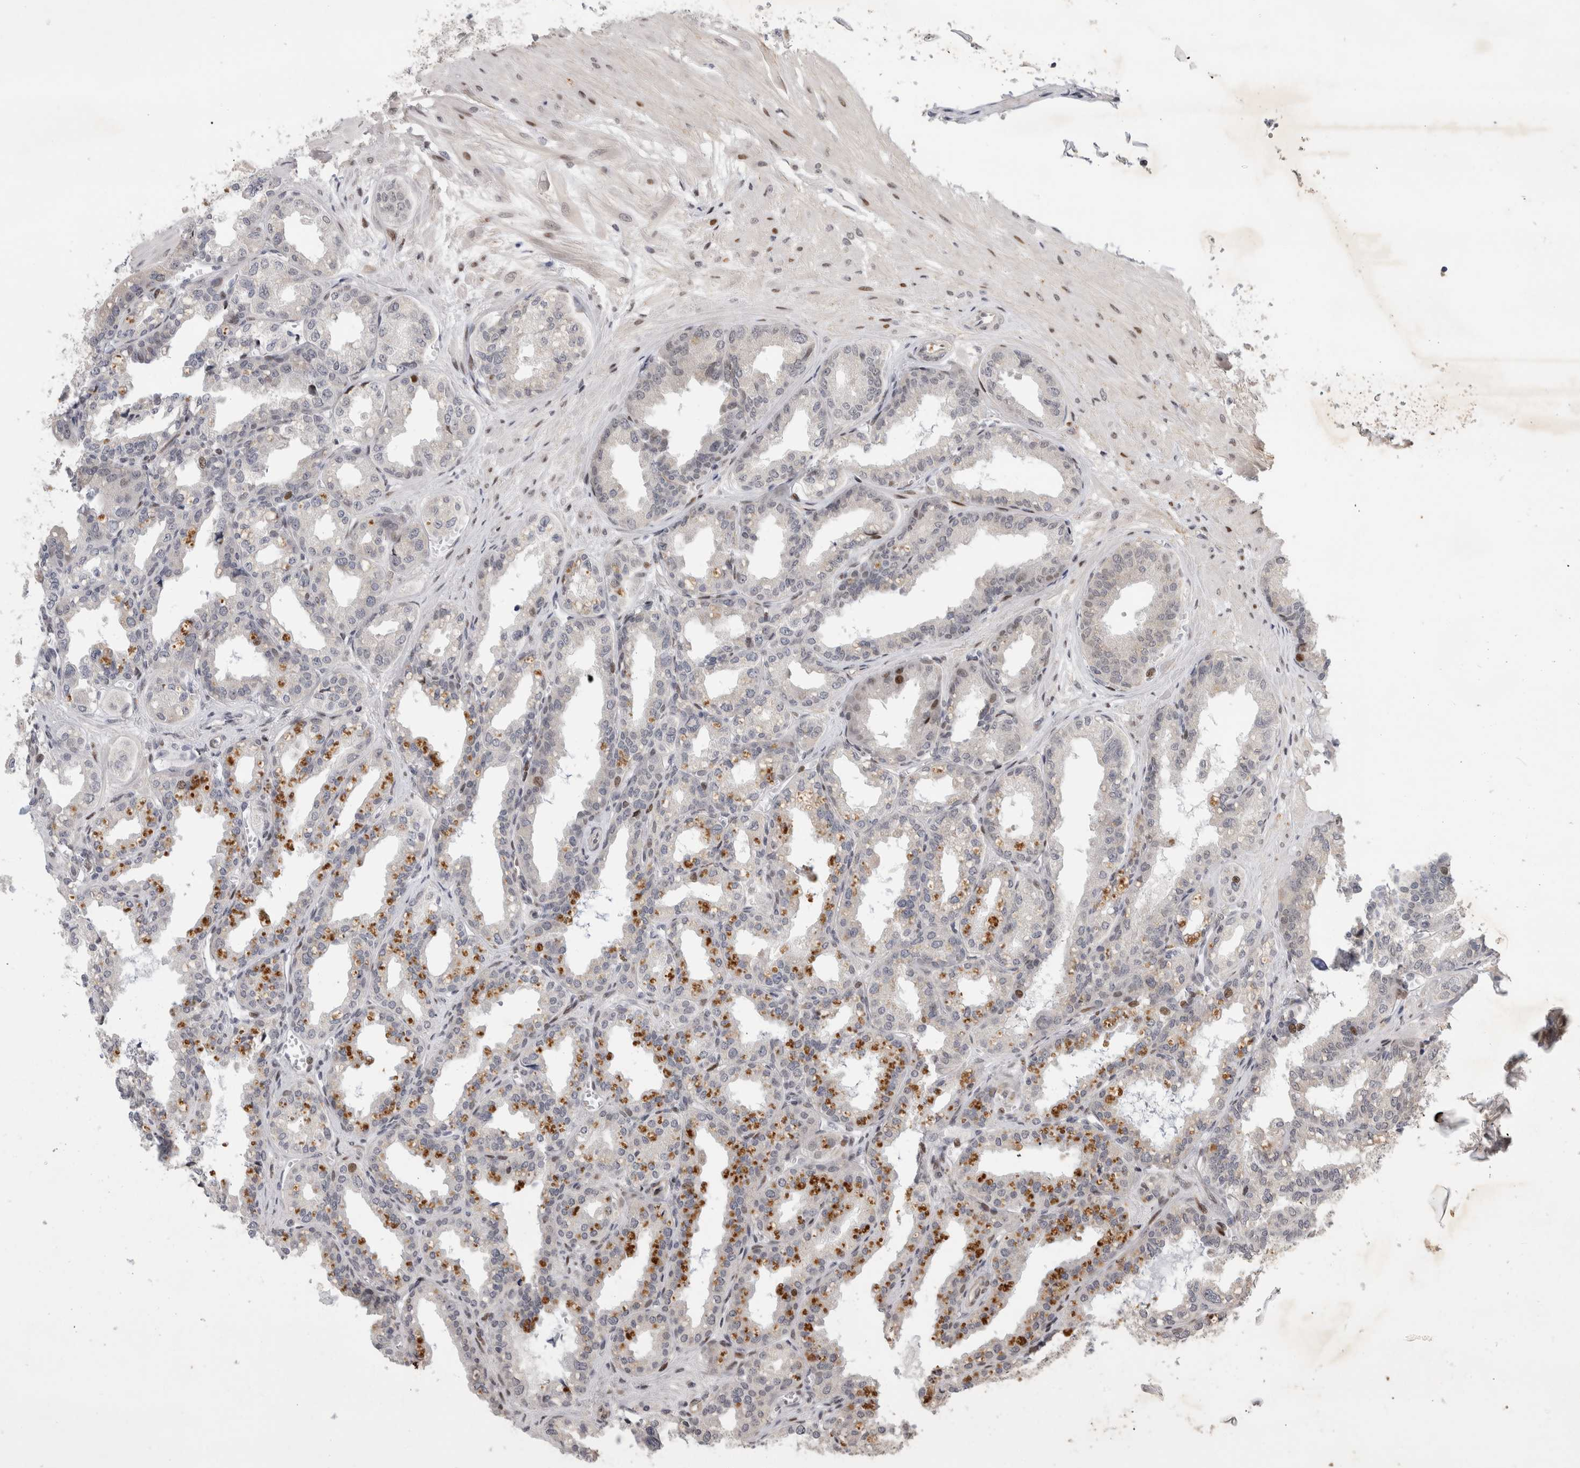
{"staining": {"intensity": "weak", "quantity": "<25%", "location": "cytoplasmic/membranous"}, "tissue": "seminal vesicle", "cell_type": "Glandular cells", "image_type": "normal", "snomed": [{"axis": "morphology", "description": "Normal tissue, NOS"}, {"axis": "topography", "description": "Prostate"}, {"axis": "topography", "description": "Seminal veicle"}], "caption": "The micrograph shows no significant expression in glandular cells of seminal vesicle.", "gene": "C8orf58", "patient": {"sex": "male", "age": 51}}